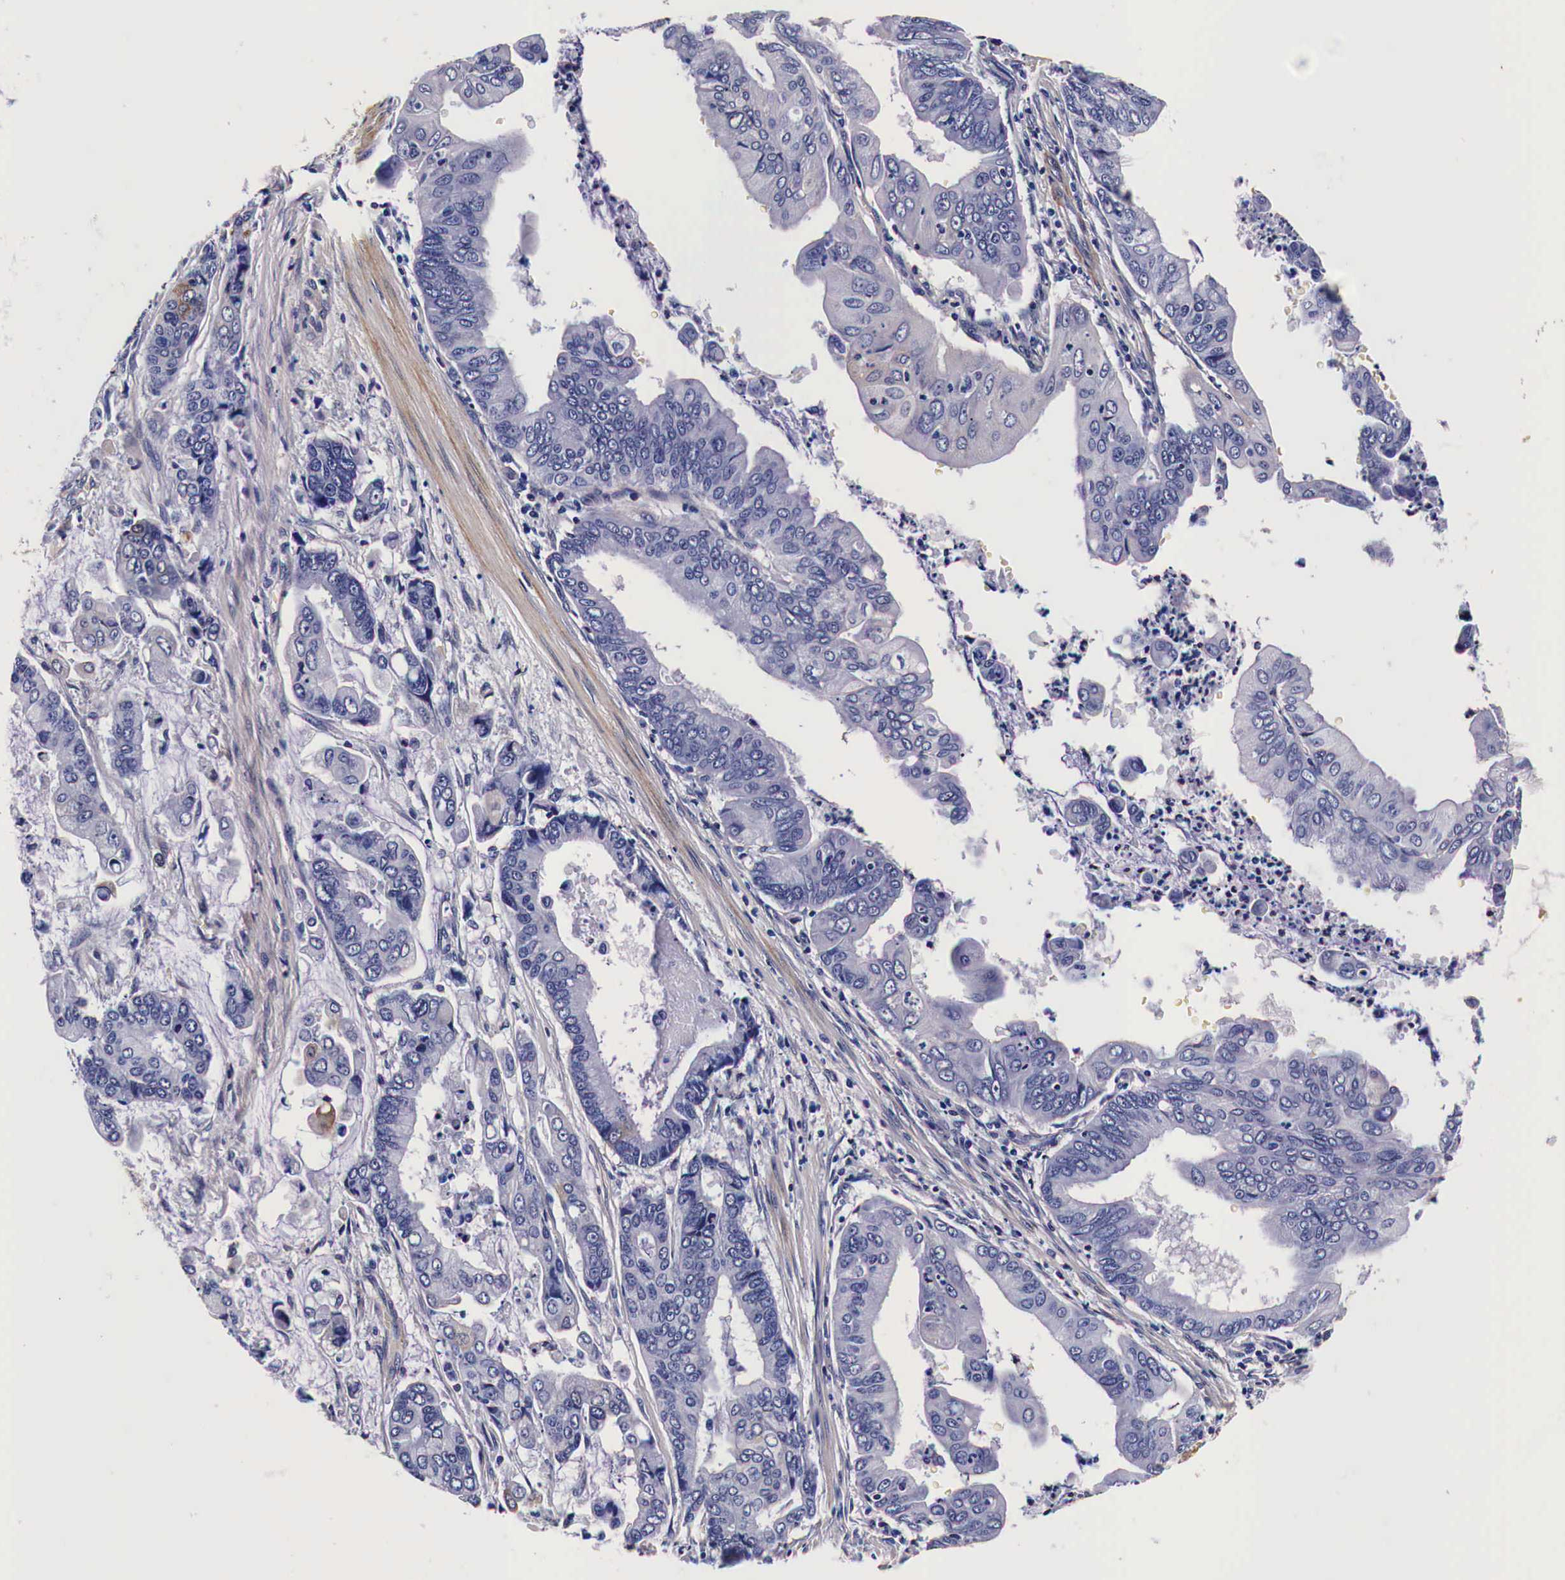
{"staining": {"intensity": "weak", "quantity": "<25%", "location": "cytoplasmic/membranous"}, "tissue": "stomach cancer", "cell_type": "Tumor cells", "image_type": "cancer", "snomed": [{"axis": "morphology", "description": "Adenocarcinoma, NOS"}, {"axis": "topography", "description": "Stomach, upper"}], "caption": "Immunohistochemistry (IHC) of human stomach cancer reveals no positivity in tumor cells. (DAB immunohistochemistry visualized using brightfield microscopy, high magnification).", "gene": "HSPB1", "patient": {"sex": "male", "age": 80}}